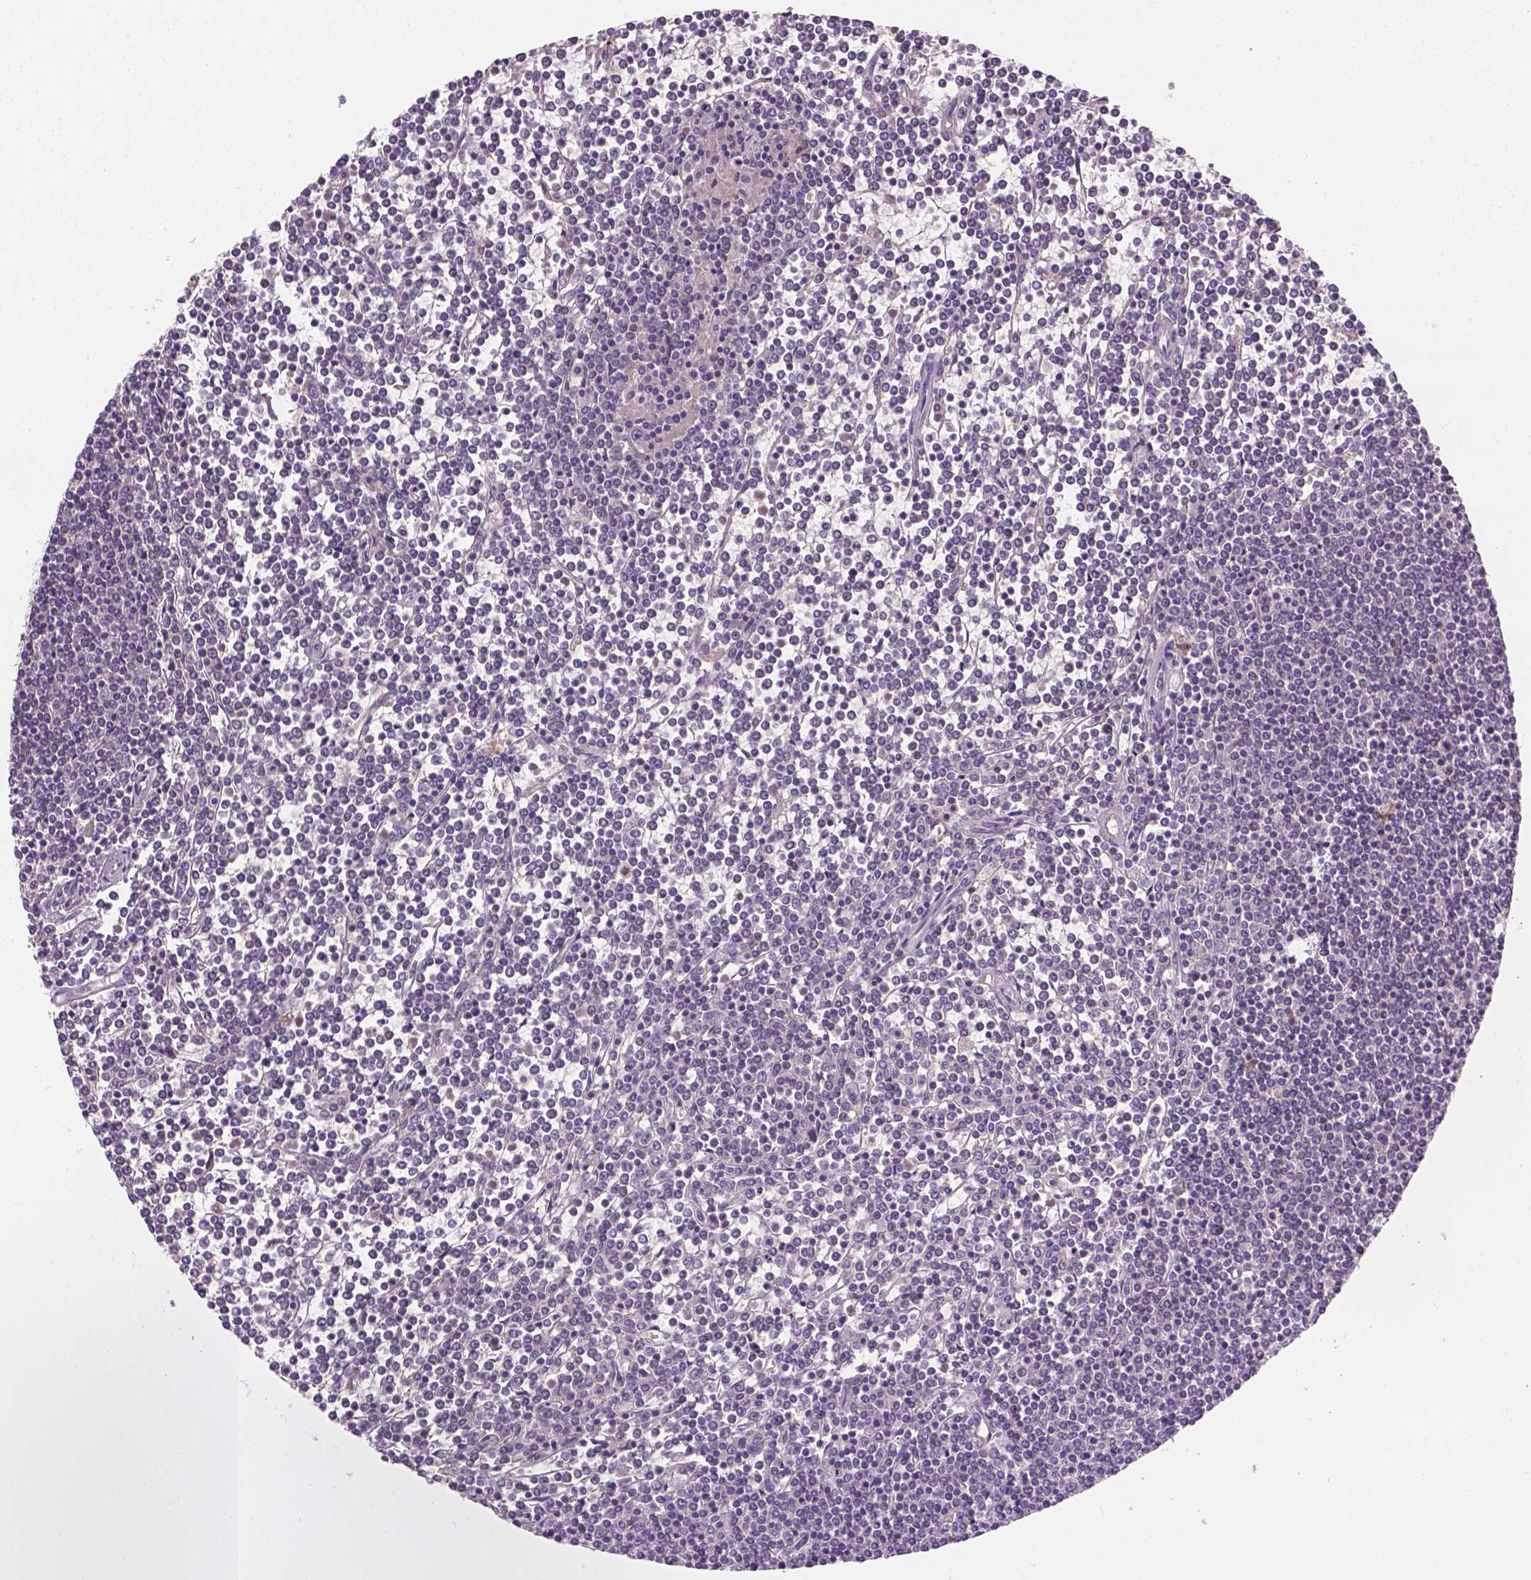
{"staining": {"intensity": "negative", "quantity": "none", "location": "none"}, "tissue": "lymphoma", "cell_type": "Tumor cells", "image_type": "cancer", "snomed": [{"axis": "morphology", "description": "Malignant lymphoma, non-Hodgkin's type, Low grade"}, {"axis": "topography", "description": "Spleen"}], "caption": "DAB (3,3'-diaminobenzidine) immunohistochemical staining of human malignant lymphoma, non-Hodgkin's type (low-grade) shows no significant expression in tumor cells.", "gene": "MROH6", "patient": {"sex": "female", "age": 19}}